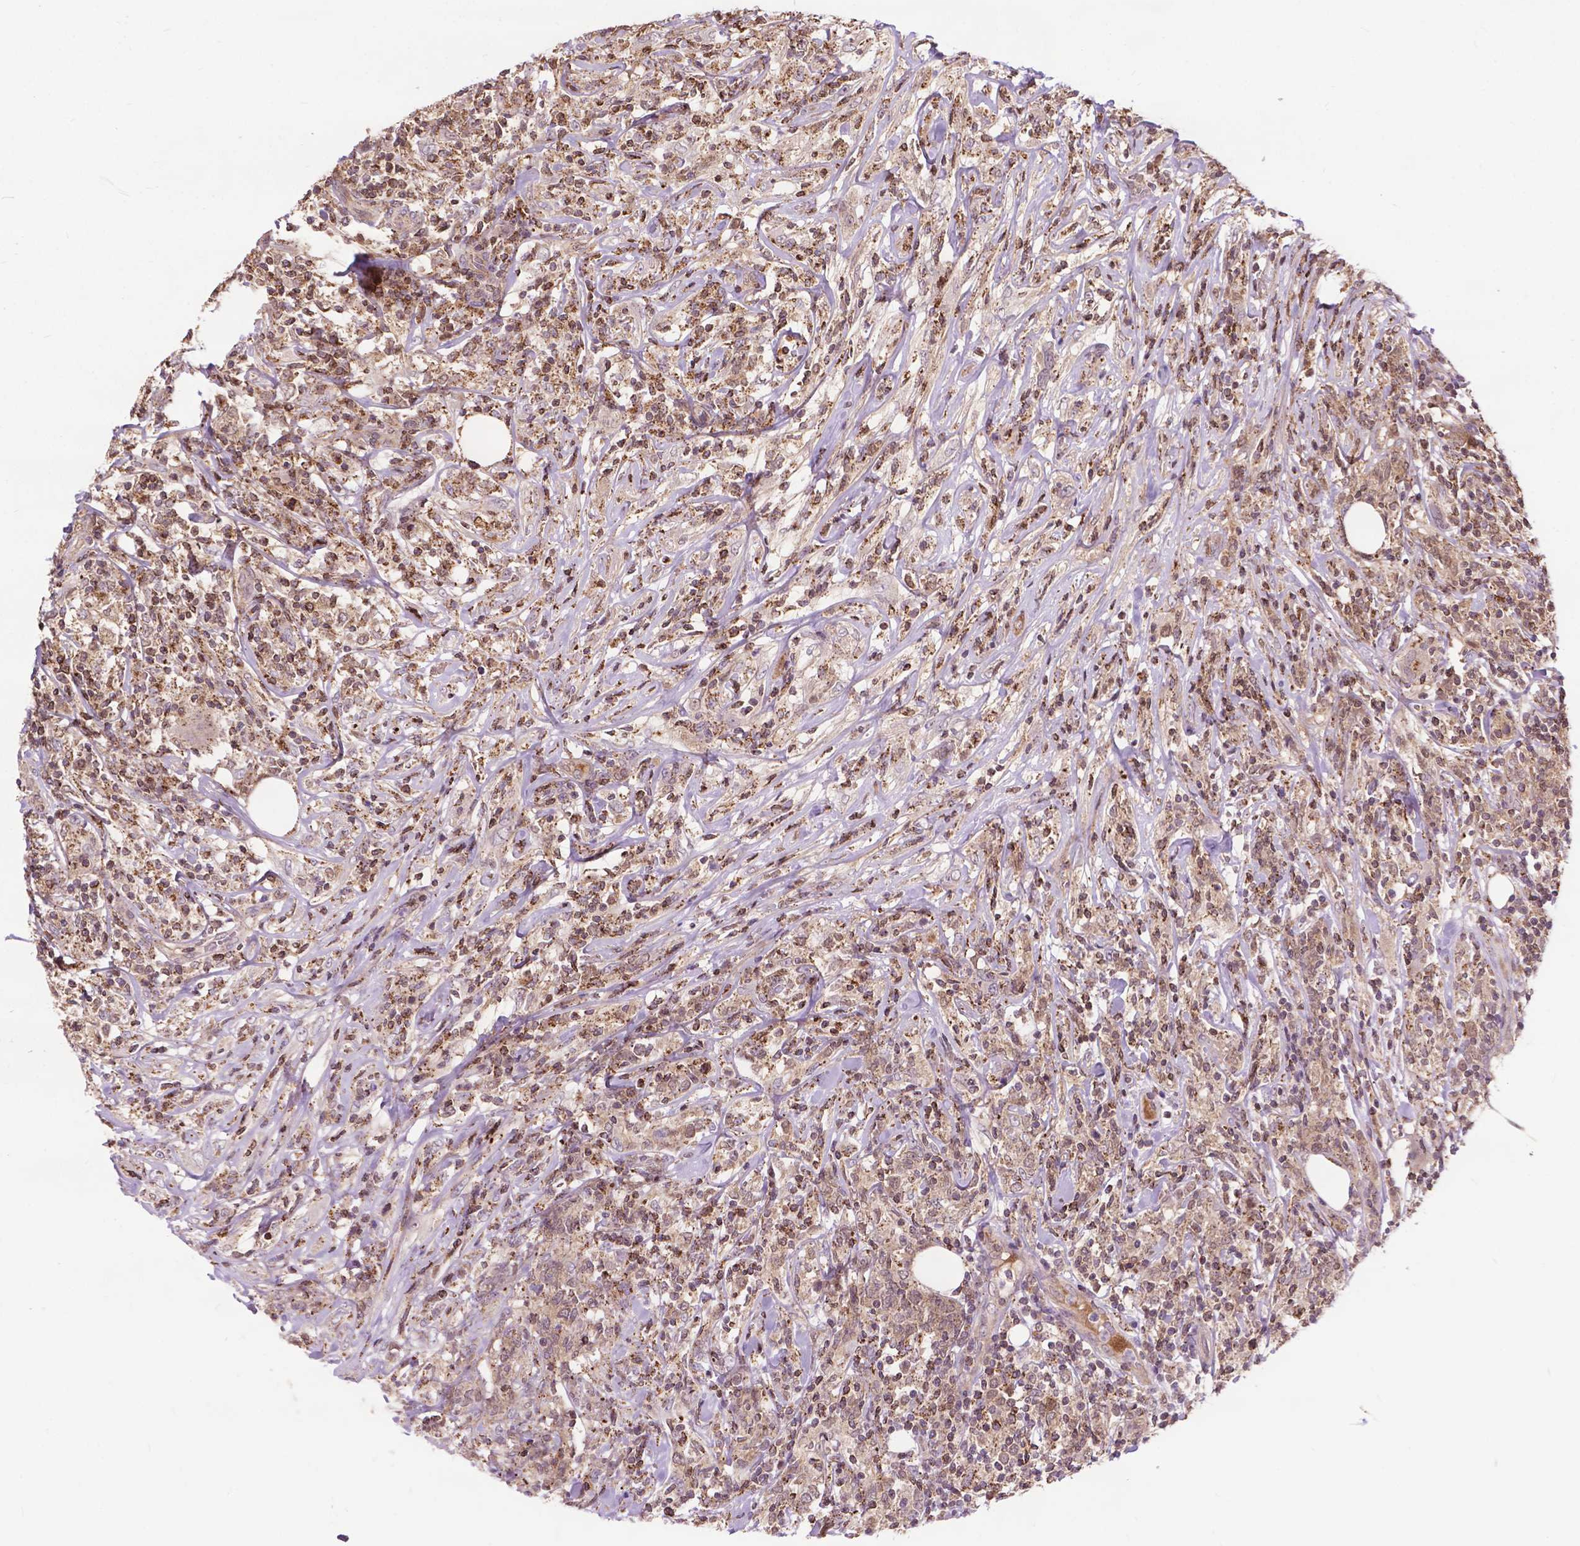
{"staining": {"intensity": "moderate", "quantity": ">75%", "location": "cytoplasmic/membranous"}, "tissue": "lymphoma", "cell_type": "Tumor cells", "image_type": "cancer", "snomed": [{"axis": "morphology", "description": "Malignant lymphoma, non-Hodgkin's type, High grade"}, {"axis": "topography", "description": "Lymph node"}], "caption": "Moderate cytoplasmic/membranous expression is seen in approximately >75% of tumor cells in malignant lymphoma, non-Hodgkin's type (high-grade). Ihc stains the protein in brown and the nuclei are stained blue.", "gene": "CHMP4A", "patient": {"sex": "female", "age": 84}}